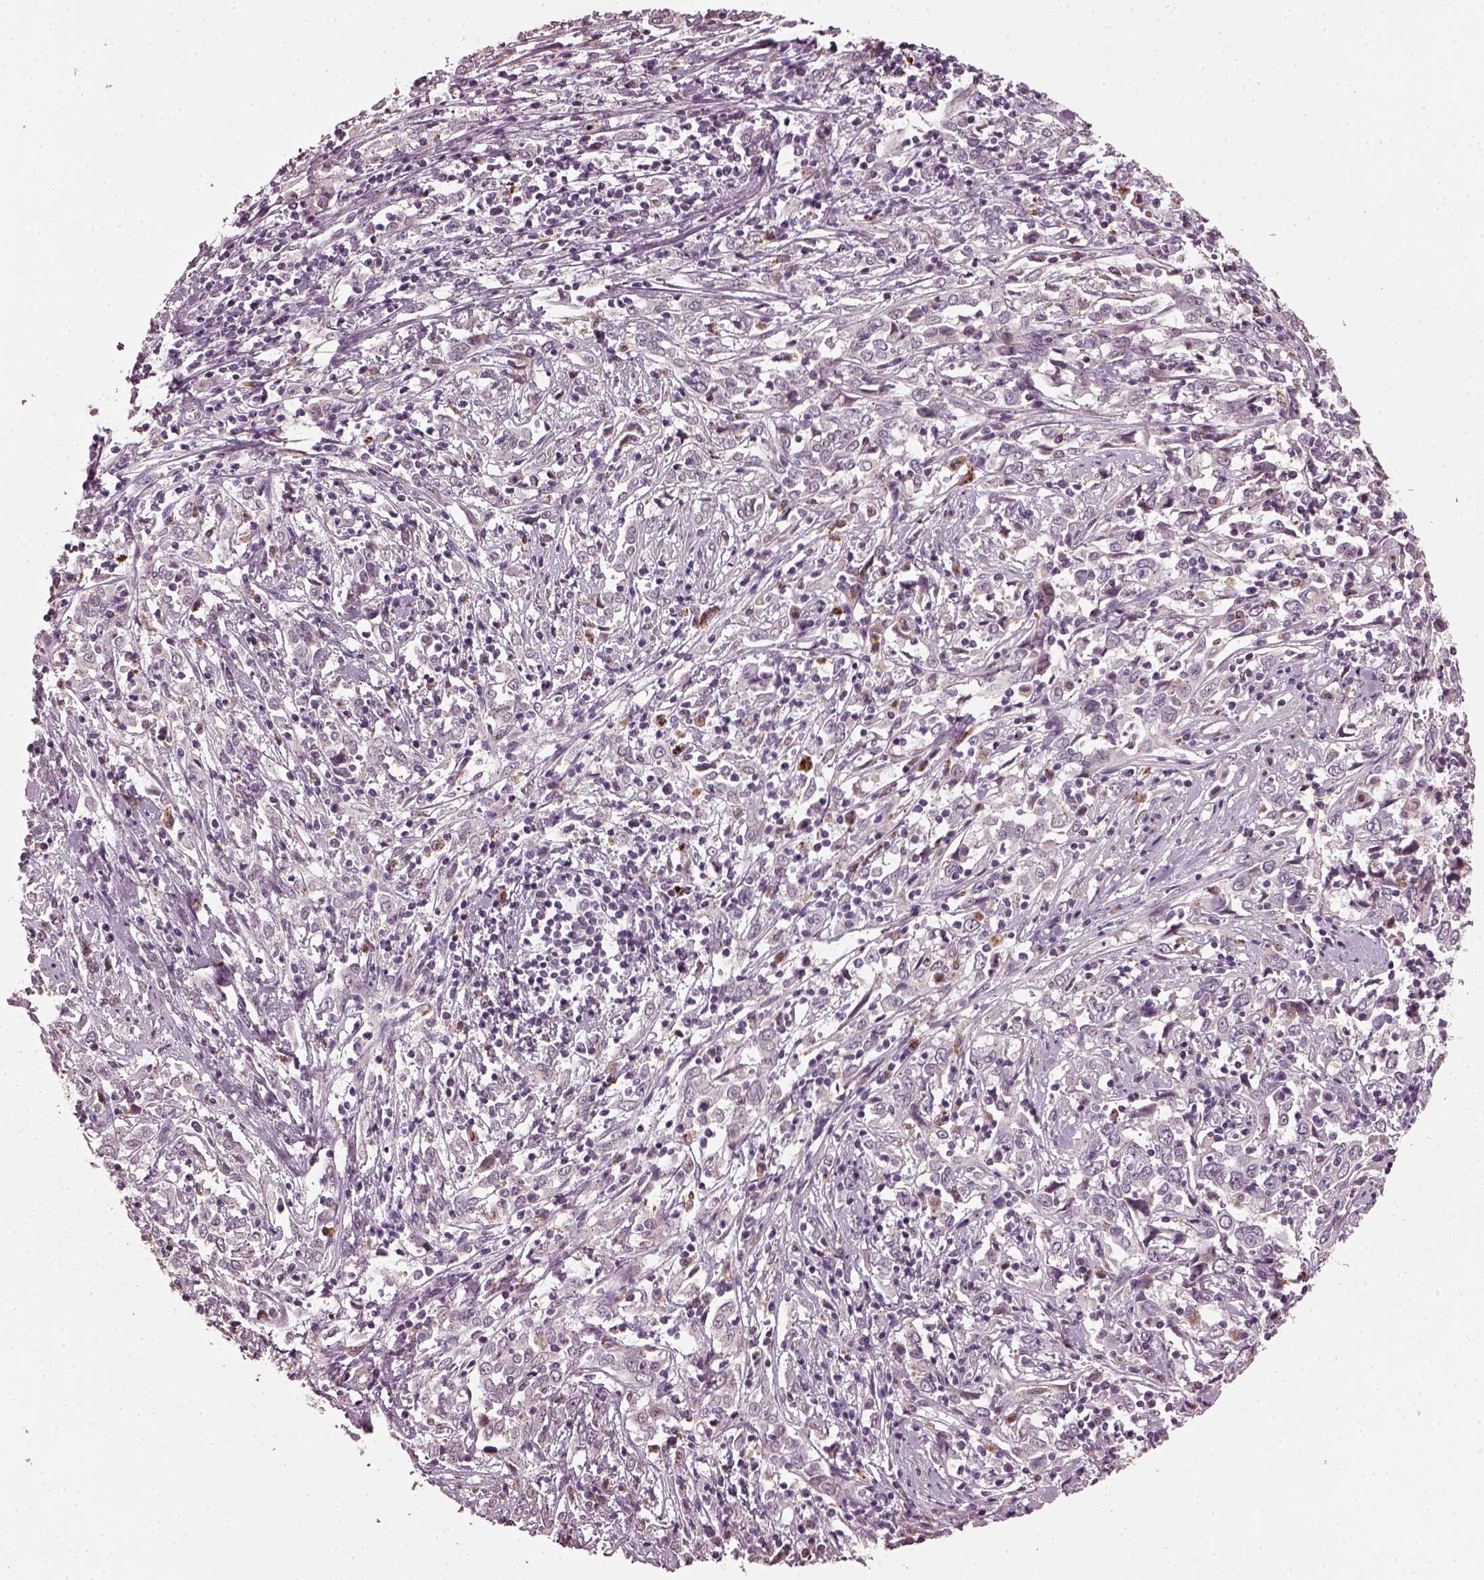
{"staining": {"intensity": "negative", "quantity": "none", "location": "none"}, "tissue": "cervical cancer", "cell_type": "Tumor cells", "image_type": "cancer", "snomed": [{"axis": "morphology", "description": "Adenocarcinoma, NOS"}, {"axis": "topography", "description": "Cervix"}], "caption": "A histopathology image of cervical adenocarcinoma stained for a protein demonstrates no brown staining in tumor cells.", "gene": "RUFY3", "patient": {"sex": "female", "age": 40}}